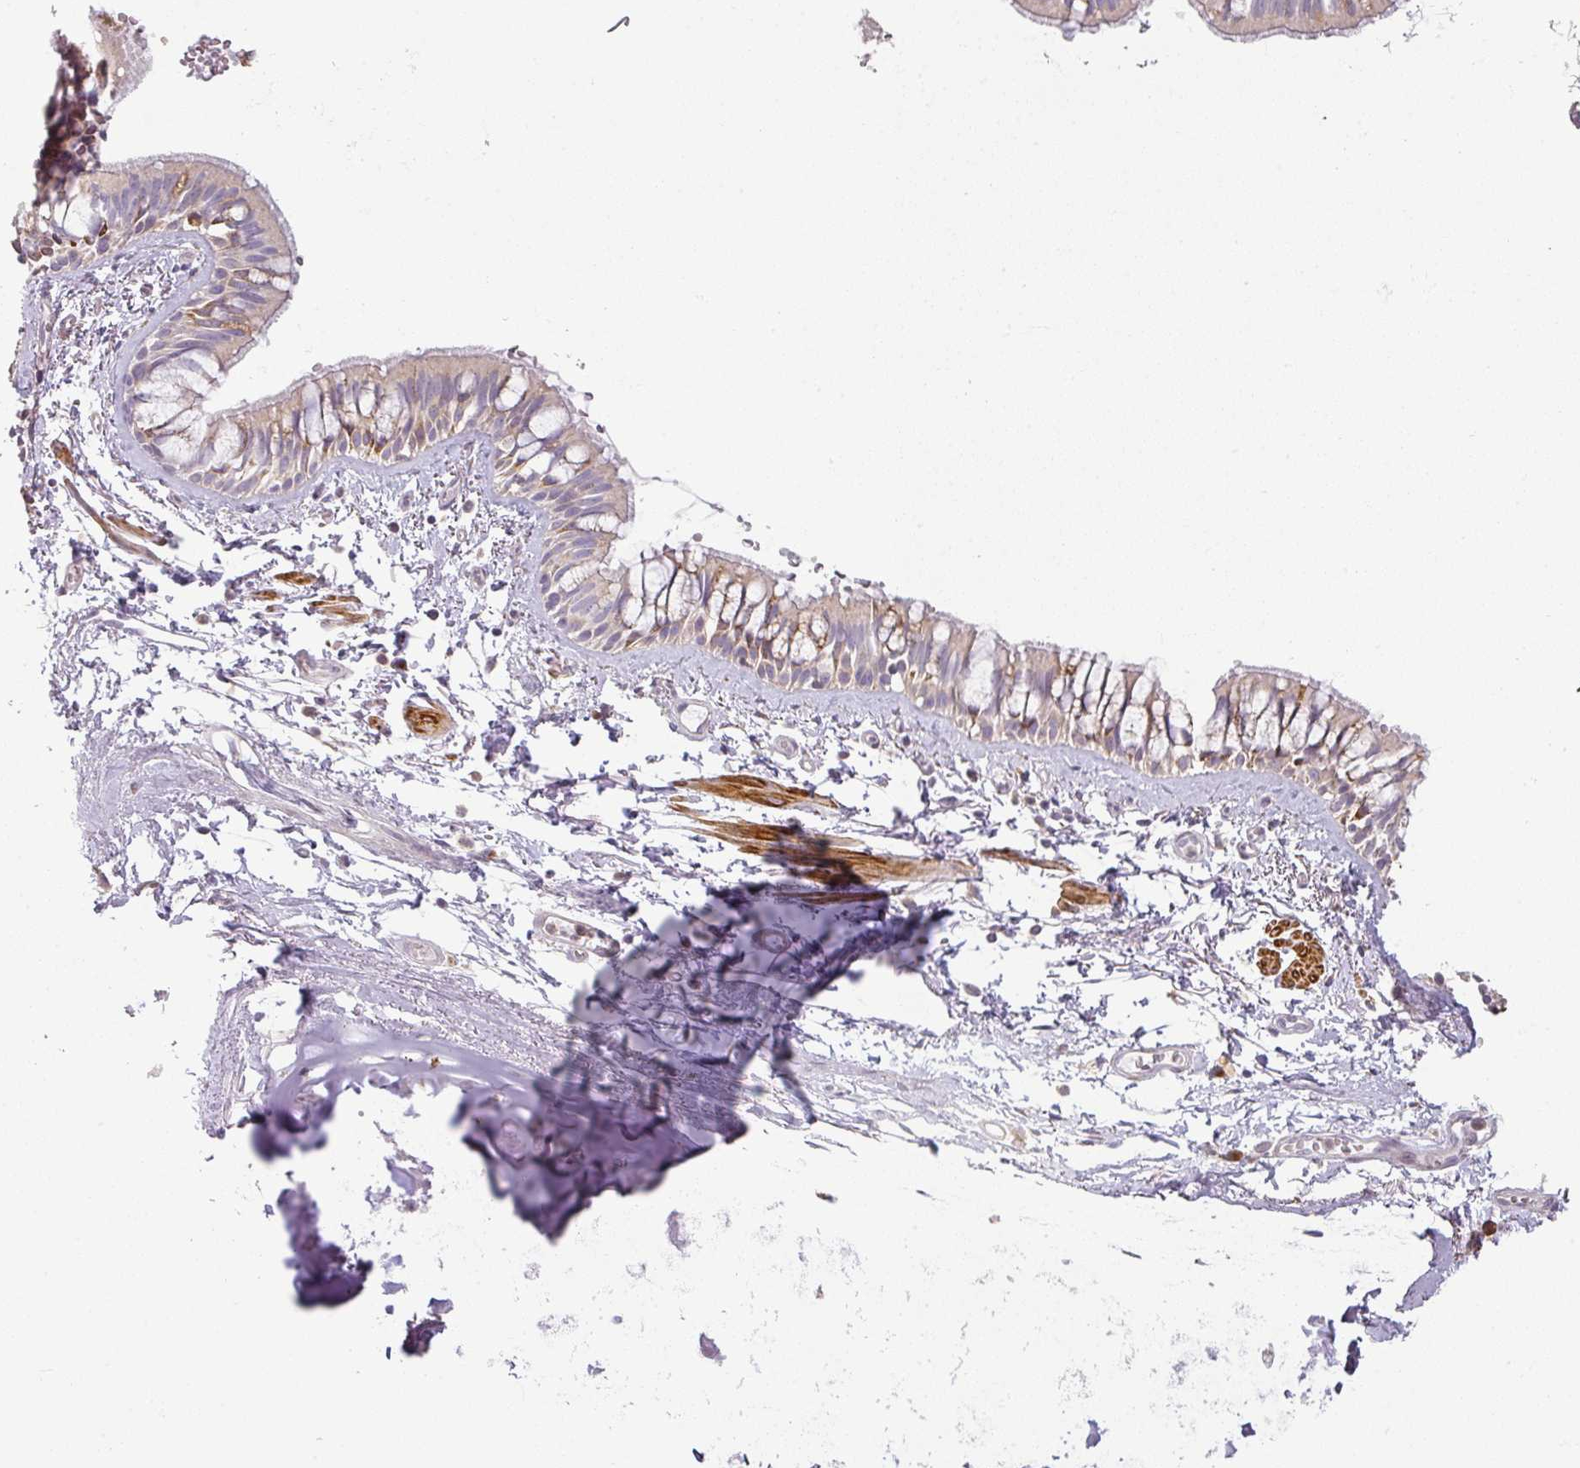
{"staining": {"intensity": "moderate", "quantity": "<25%", "location": "cytoplasmic/membranous"}, "tissue": "bronchus", "cell_type": "Respiratory epithelial cells", "image_type": "normal", "snomed": [{"axis": "morphology", "description": "Normal tissue, NOS"}, {"axis": "topography", "description": "Lymph node"}, {"axis": "topography", "description": "Cartilage tissue"}, {"axis": "topography", "description": "Bronchus"}], "caption": "Immunohistochemical staining of benign bronchus reveals moderate cytoplasmic/membranous protein staining in about <25% of respiratory epithelial cells. (IHC, brightfield microscopy, high magnification).", "gene": "CCDC144A", "patient": {"sex": "female", "age": 70}}